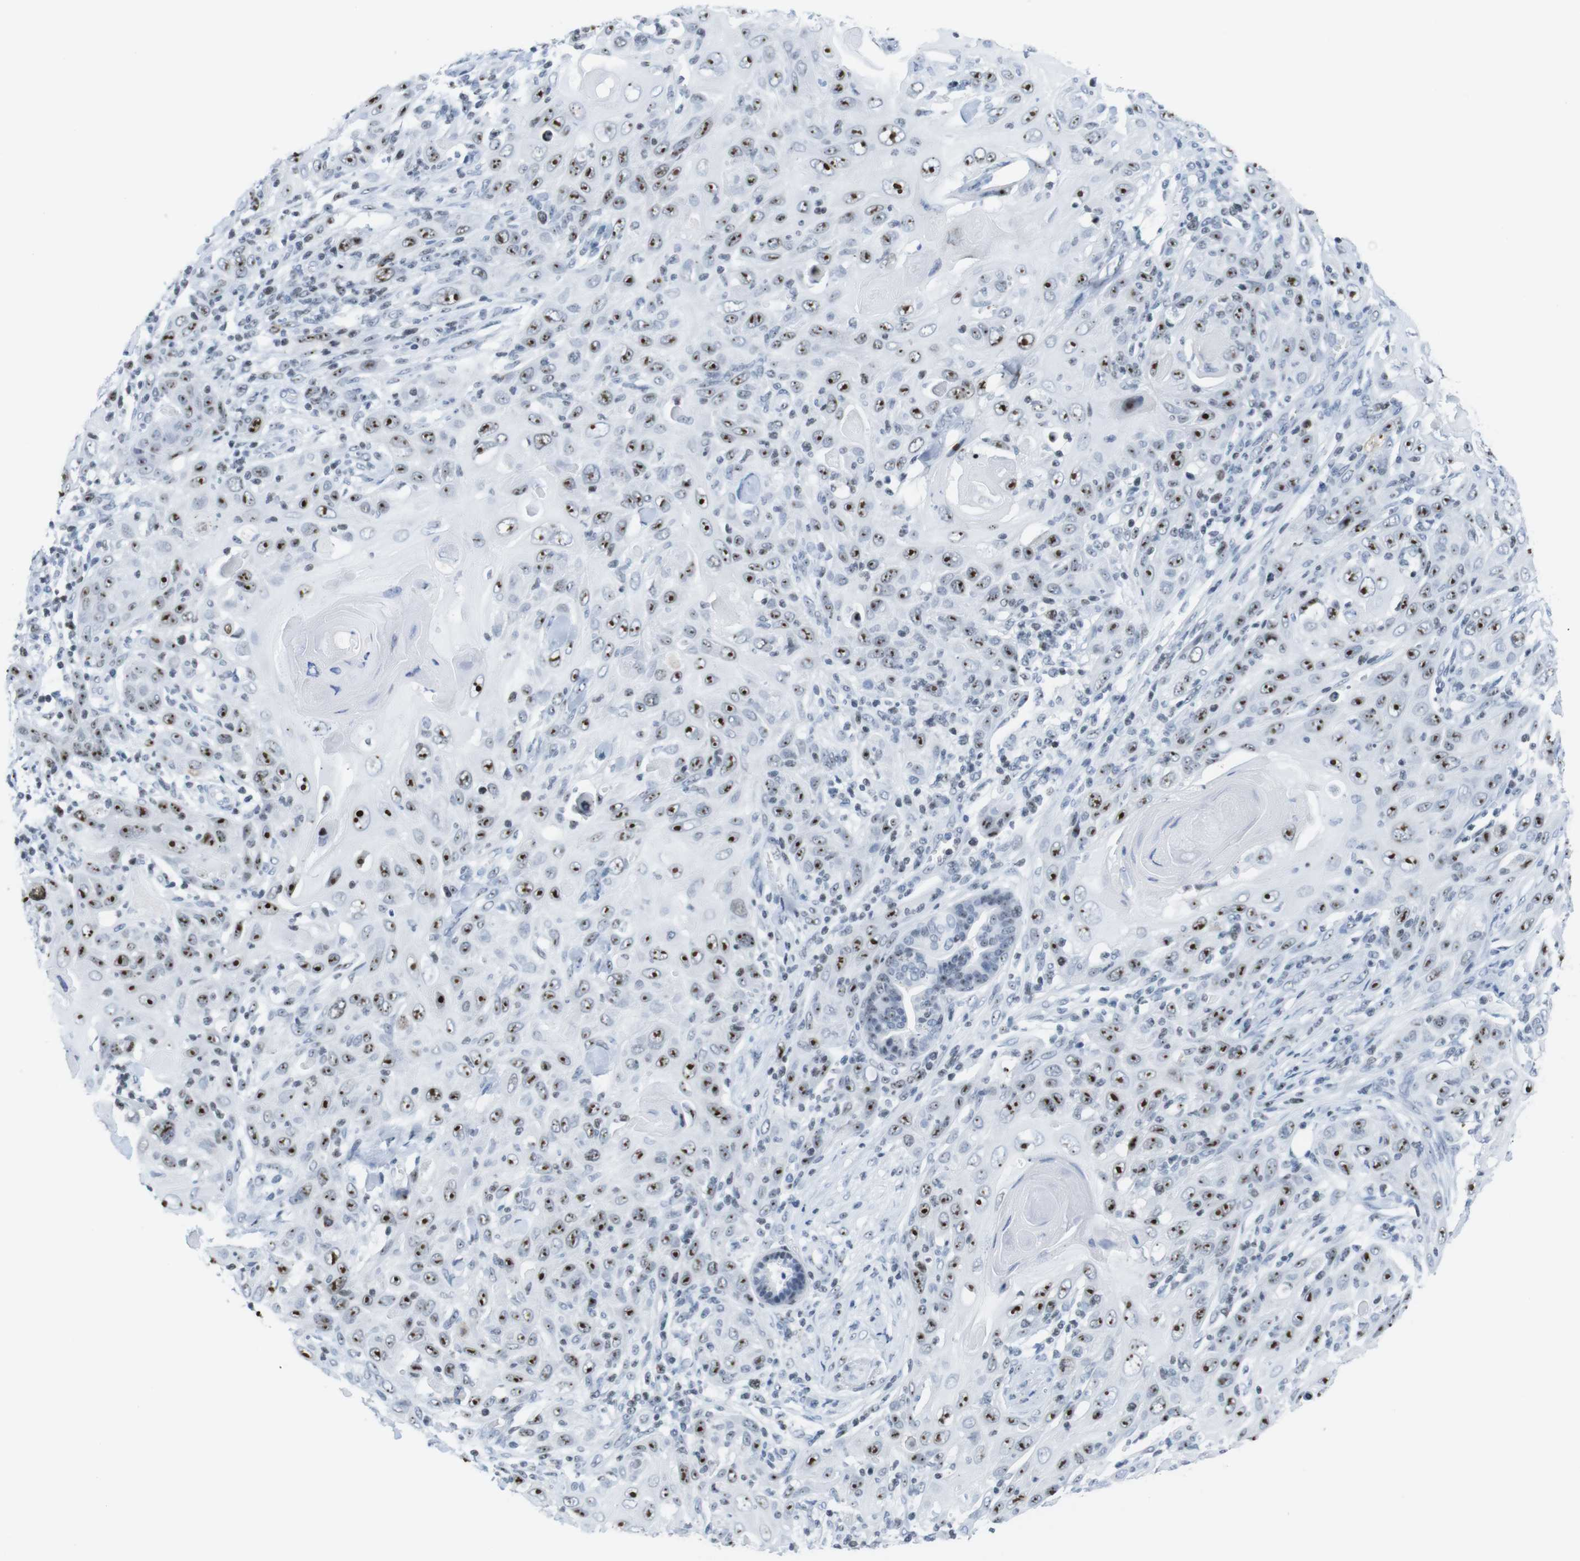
{"staining": {"intensity": "strong", "quantity": ">75%", "location": "nuclear"}, "tissue": "skin cancer", "cell_type": "Tumor cells", "image_type": "cancer", "snomed": [{"axis": "morphology", "description": "Squamous cell carcinoma, NOS"}, {"axis": "topography", "description": "Skin"}], "caption": "About >75% of tumor cells in skin cancer show strong nuclear protein staining as visualized by brown immunohistochemical staining.", "gene": "NIFK", "patient": {"sex": "female", "age": 88}}